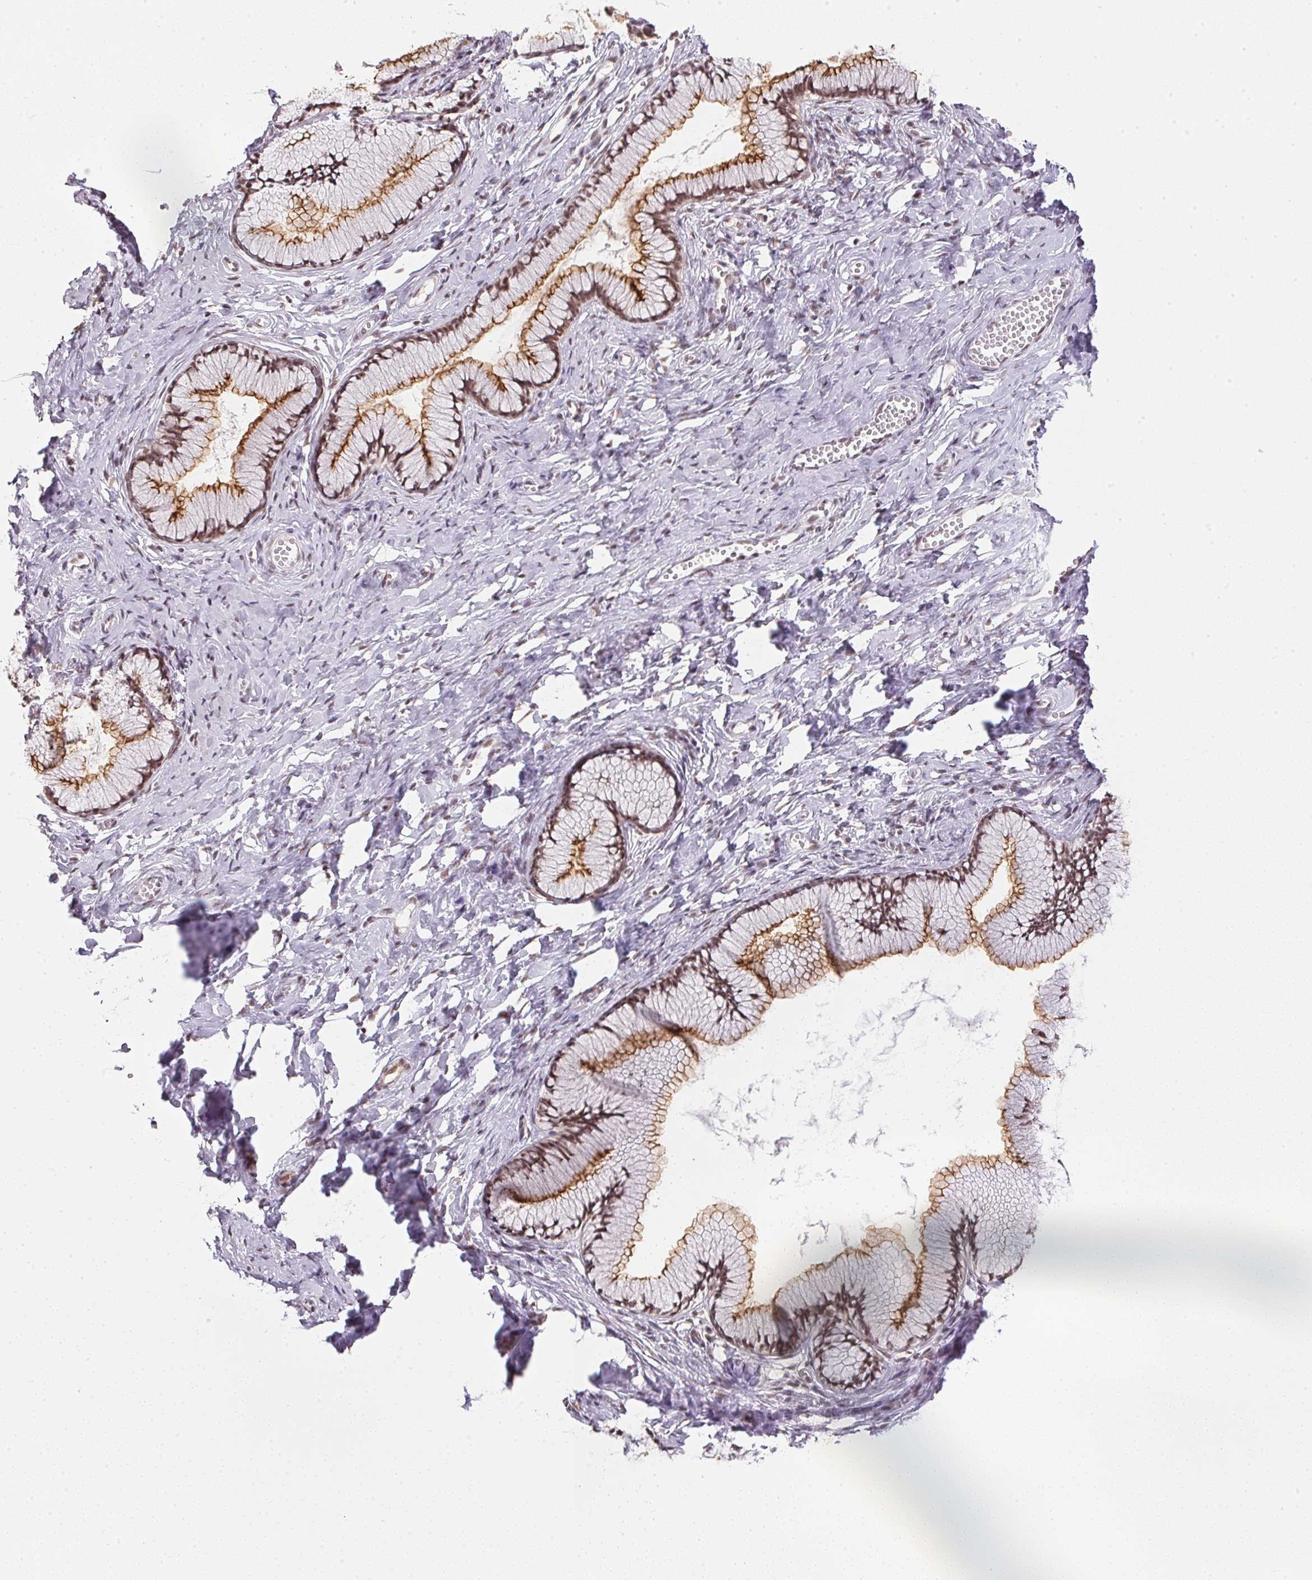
{"staining": {"intensity": "moderate", "quantity": ">75%", "location": "cytoplasmic/membranous,nuclear"}, "tissue": "cervix", "cell_type": "Glandular cells", "image_type": "normal", "snomed": [{"axis": "morphology", "description": "Normal tissue, NOS"}, {"axis": "topography", "description": "Cervix"}], "caption": "Immunohistochemistry (IHC) of unremarkable human cervix displays medium levels of moderate cytoplasmic/membranous,nuclear staining in about >75% of glandular cells. The protein of interest is shown in brown color, while the nuclei are stained blue.", "gene": "SRSF7", "patient": {"sex": "female", "age": 40}}